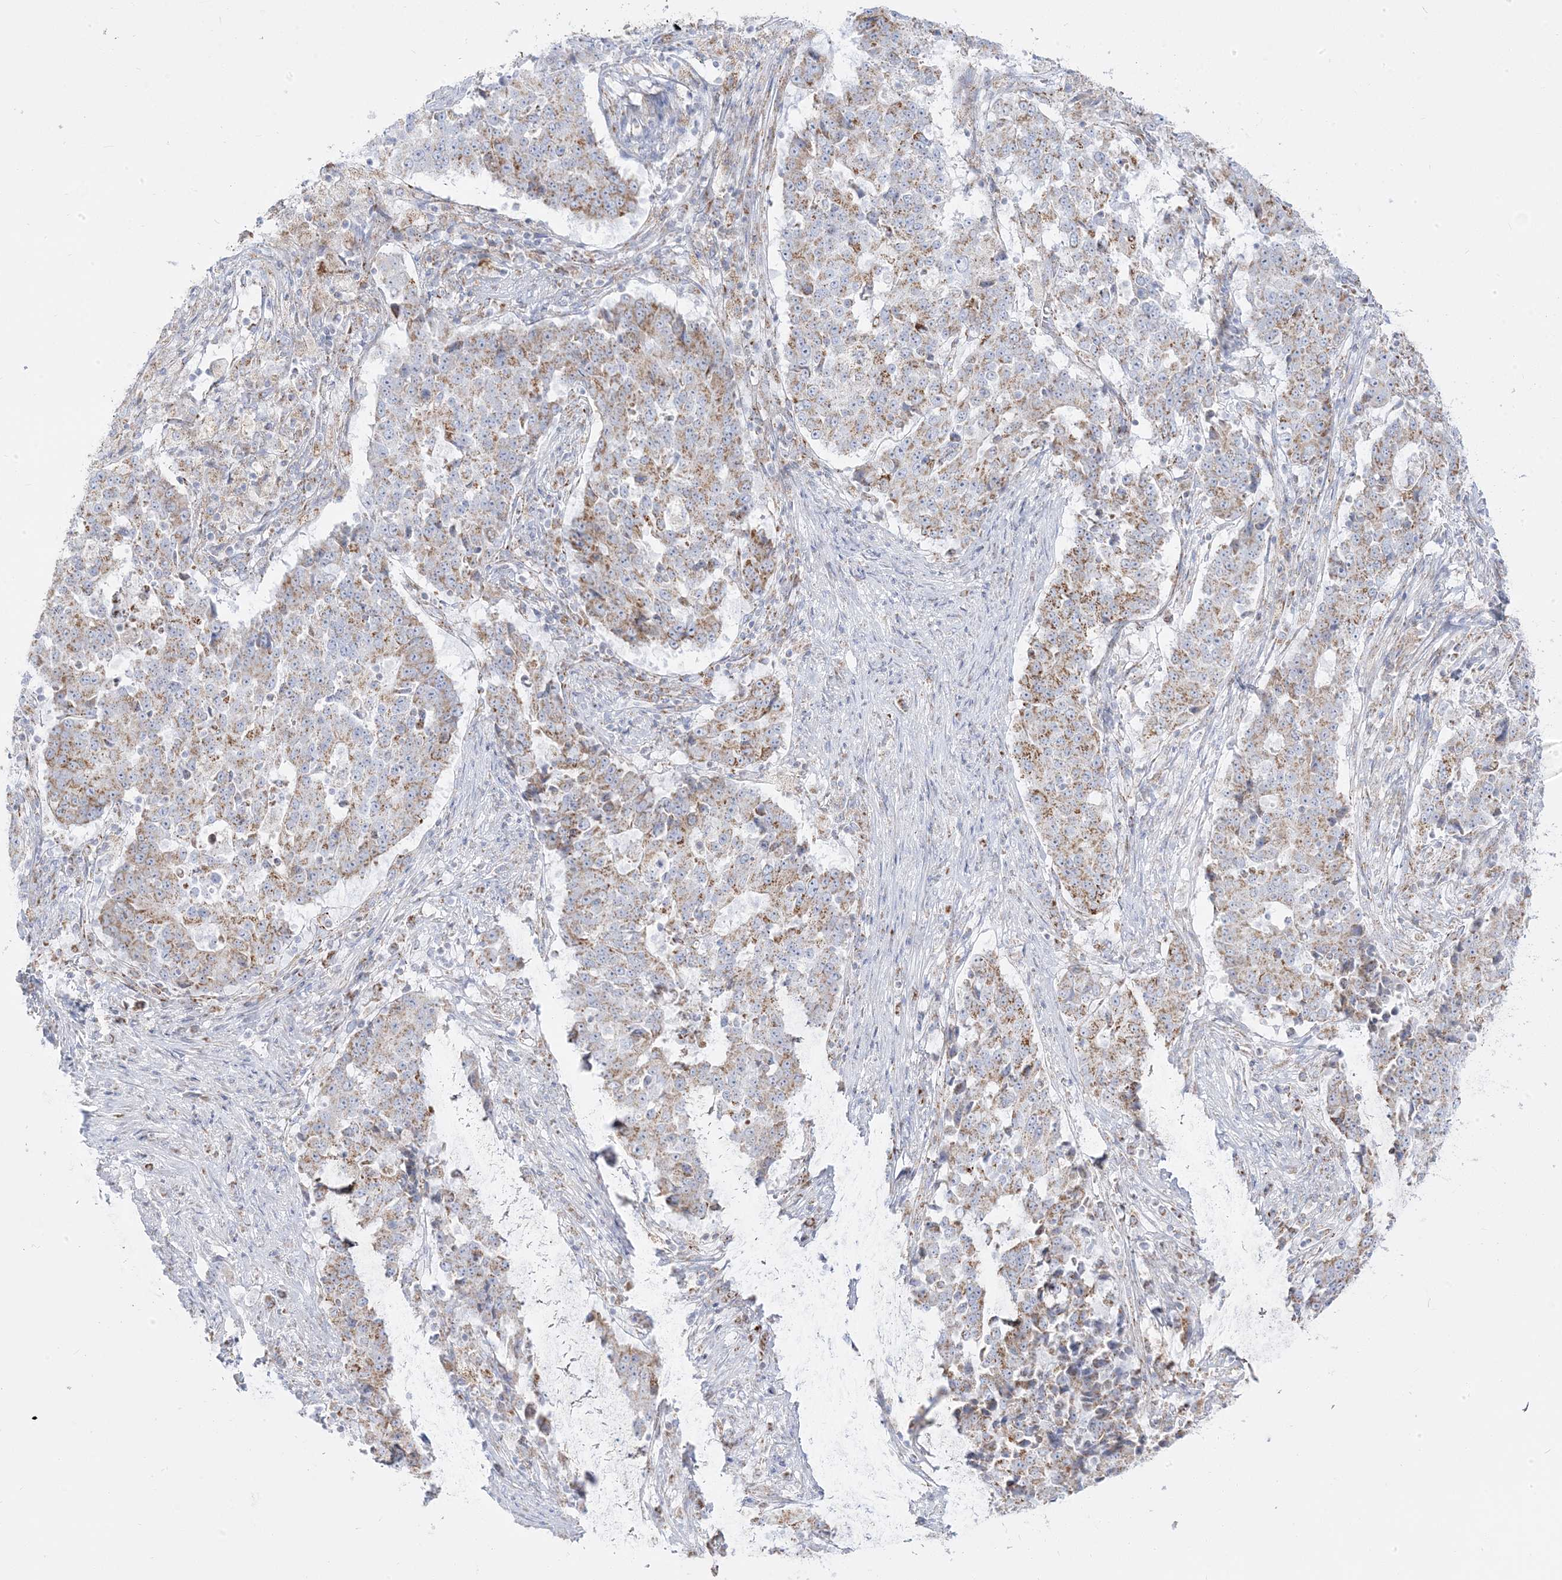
{"staining": {"intensity": "moderate", "quantity": ">75%", "location": "cytoplasmic/membranous"}, "tissue": "stomach cancer", "cell_type": "Tumor cells", "image_type": "cancer", "snomed": [{"axis": "morphology", "description": "Adenocarcinoma, NOS"}, {"axis": "topography", "description": "Stomach"}], "caption": "High-power microscopy captured an immunohistochemistry histopathology image of adenocarcinoma (stomach), revealing moderate cytoplasmic/membranous positivity in about >75% of tumor cells. The staining is performed using DAB brown chromogen to label protein expression. The nuclei are counter-stained blue using hematoxylin.", "gene": "PCCB", "patient": {"sex": "male", "age": 59}}